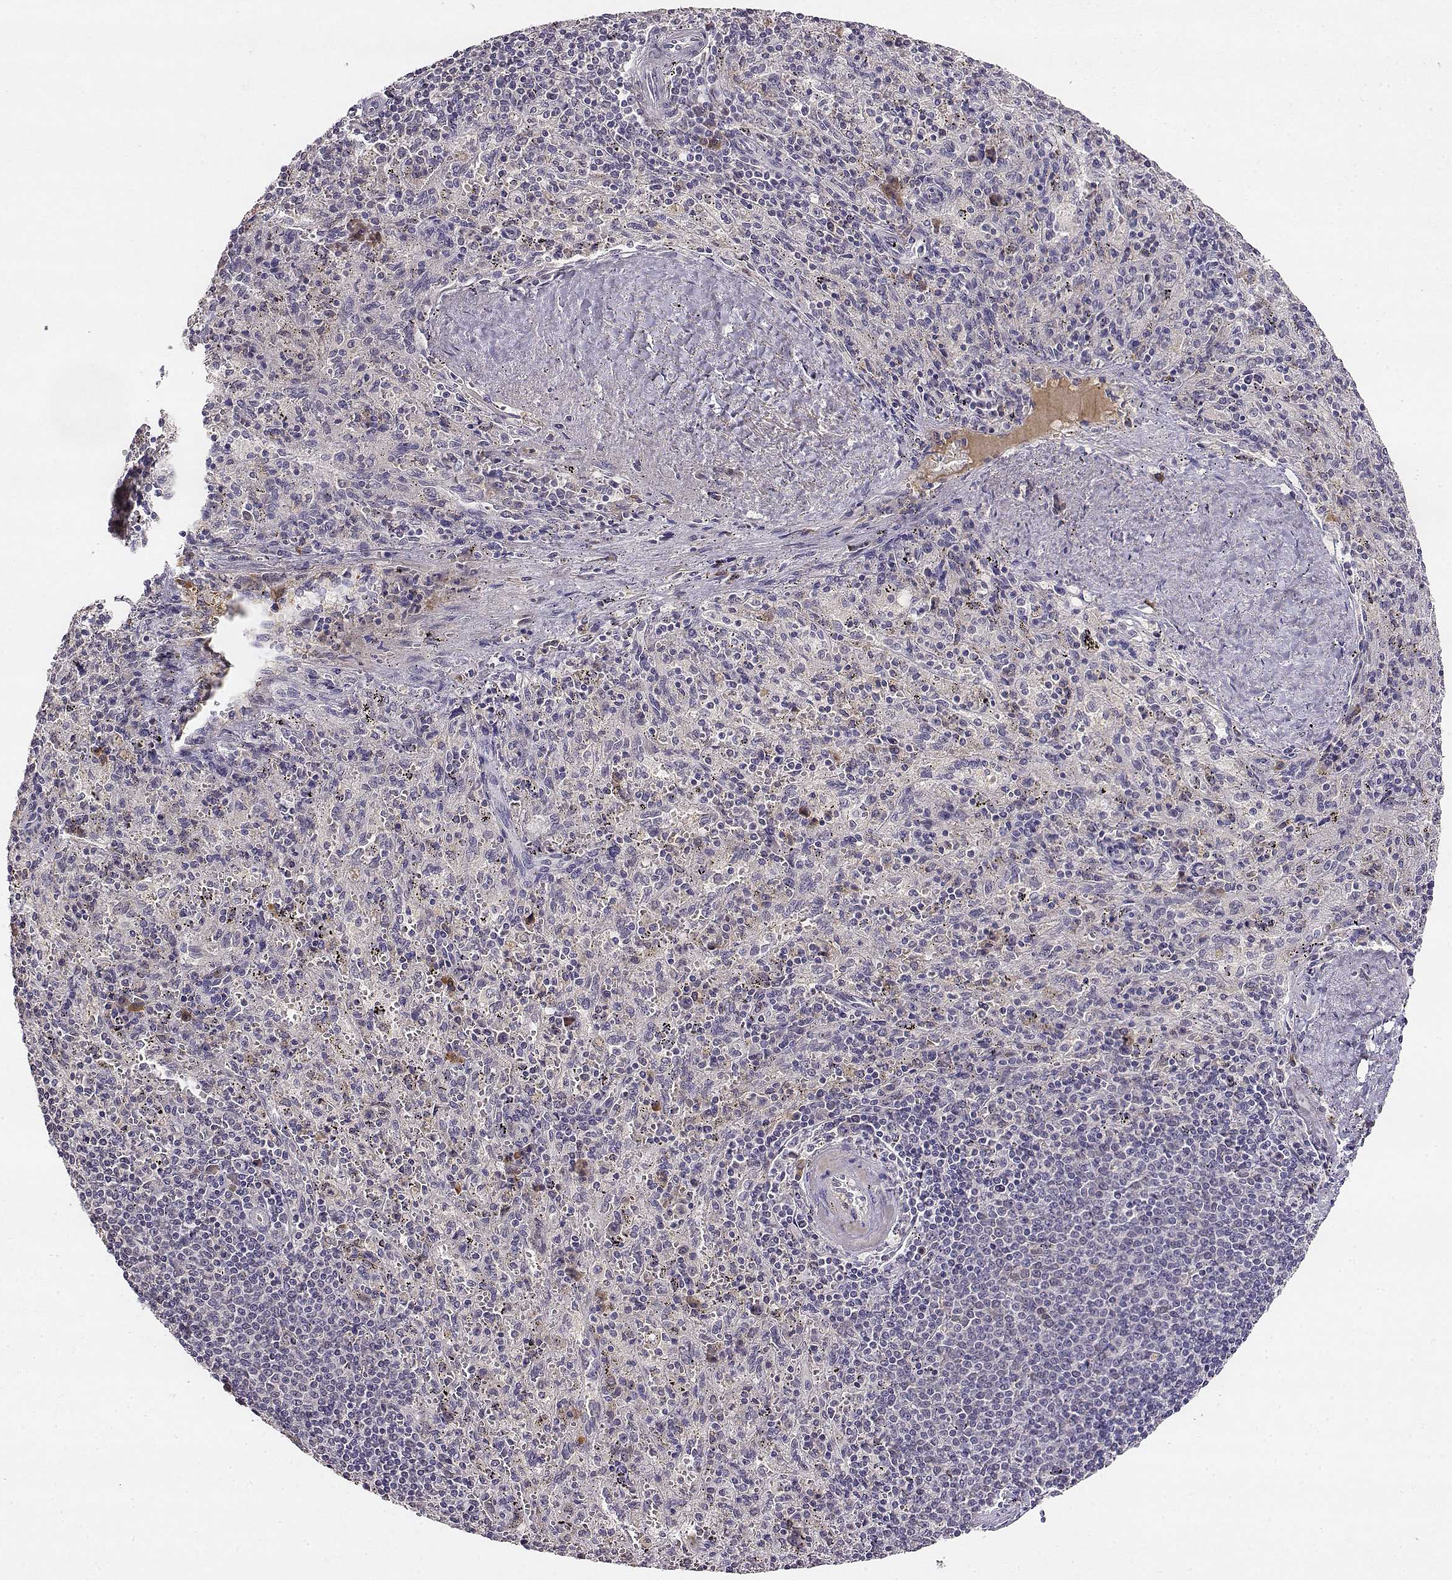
{"staining": {"intensity": "negative", "quantity": "none", "location": "none"}, "tissue": "spleen", "cell_type": "Cells in red pulp", "image_type": "normal", "snomed": [{"axis": "morphology", "description": "Normal tissue, NOS"}, {"axis": "topography", "description": "Spleen"}], "caption": "Histopathology image shows no significant protein positivity in cells in red pulp of normal spleen. Brightfield microscopy of immunohistochemistry stained with DAB (brown) and hematoxylin (blue), captured at high magnification.", "gene": "TACR1", "patient": {"sex": "male", "age": 57}}